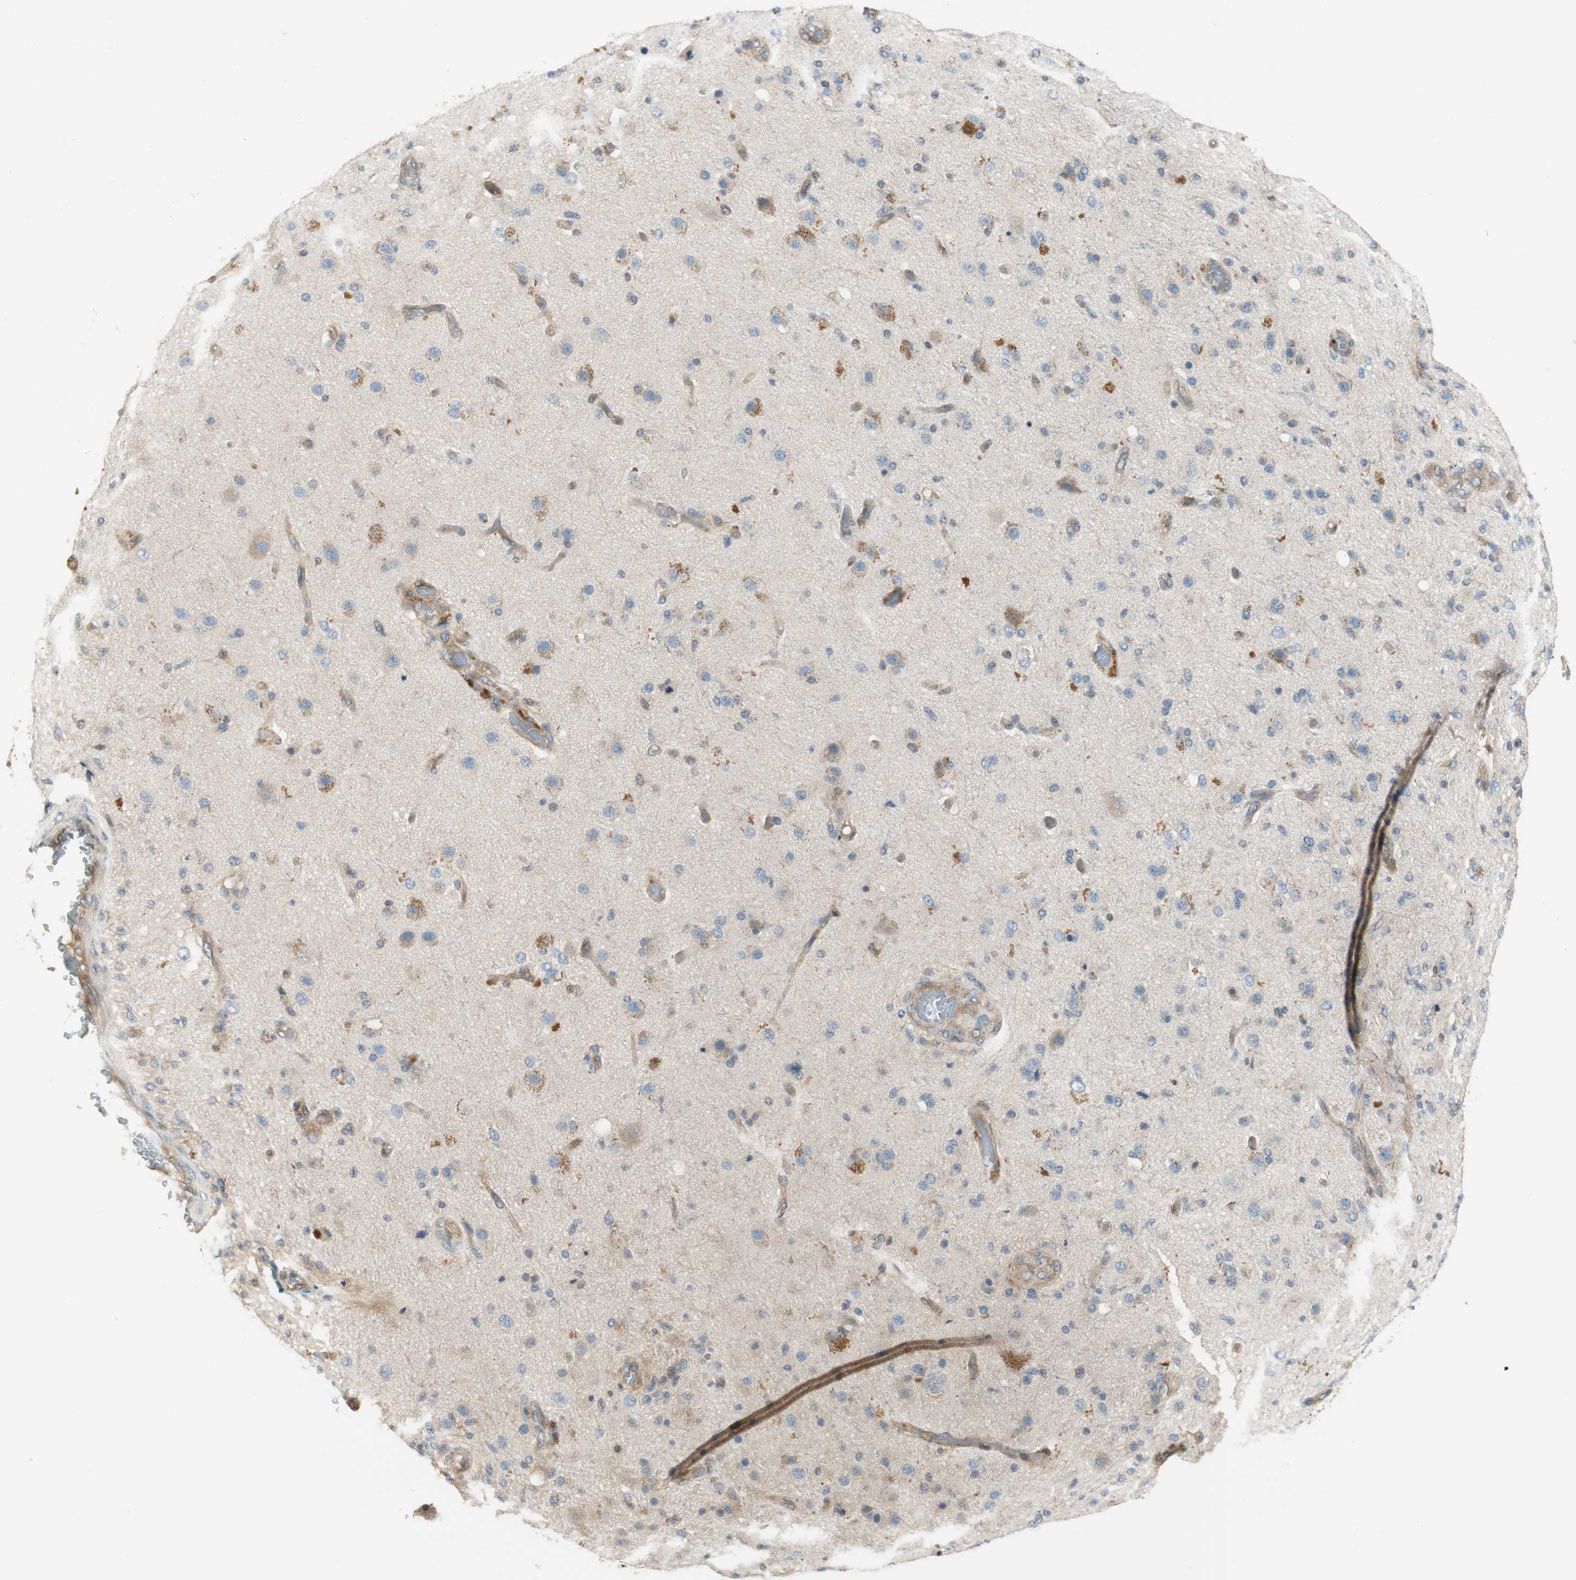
{"staining": {"intensity": "moderate", "quantity": "25%-75%", "location": "cytoplasmic/membranous"}, "tissue": "glioma", "cell_type": "Tumor cells", "image_type": "cancer", "snomed": [{"axis": "morphology", "description": "Normal tissue, NOS"}, {"axis": "morphology", "description": "Glioma, malignant, High grade"}, {"axis": "topography", "description": "Cerebral cortex"}], "caption": "Moderate cytoplasmic/membranous expression is identified in approximately 25%-75% of tumor cells in high-grade glioma (malignant).", "gene": "PRKAA1", "patient": {"sex": "male", "age": 77}}